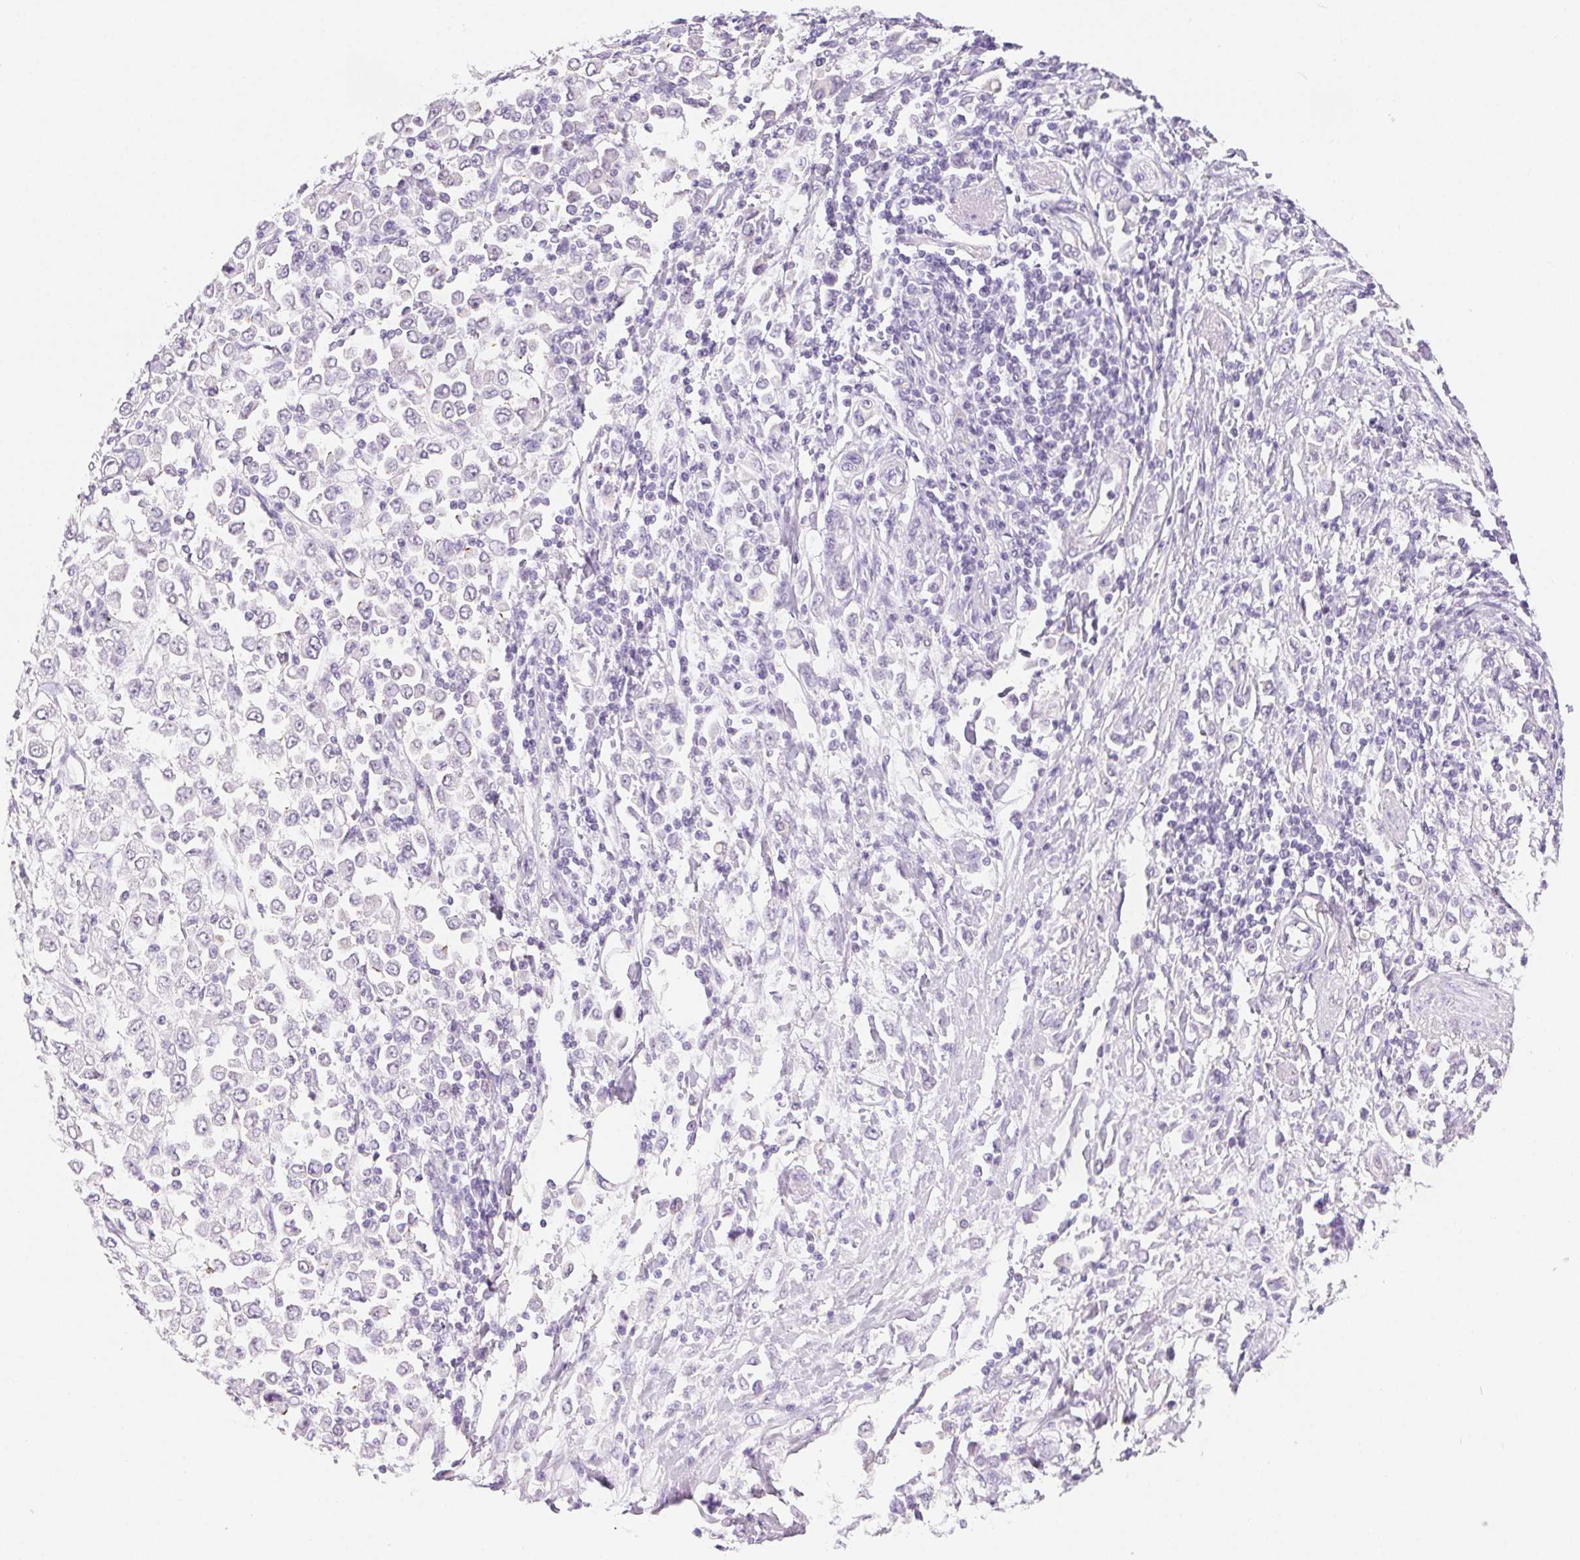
{"staining": {"intensity": "negative", "quantity": "none", "location": "none"}, "tissue": "stomach cancer", "cell_type": "Tumor cells", "image_type": "cancer", "snomed": [{"axis": "morphology", "description": "Adenocarcinoma, NOS"}, {"axis": "topography", "description": "Stomach, upper"}], "caption": "High magnification brightfield microscopy of adenocarcinoma (stomach) stained with DAB (3,3'-diaminobenzidine) (brown) and counterstained with hematoxylin (blue): tumor cells show no significant positivity.", "gene": "CLDN16", "patient": {"sex": "male", "age": 70}}